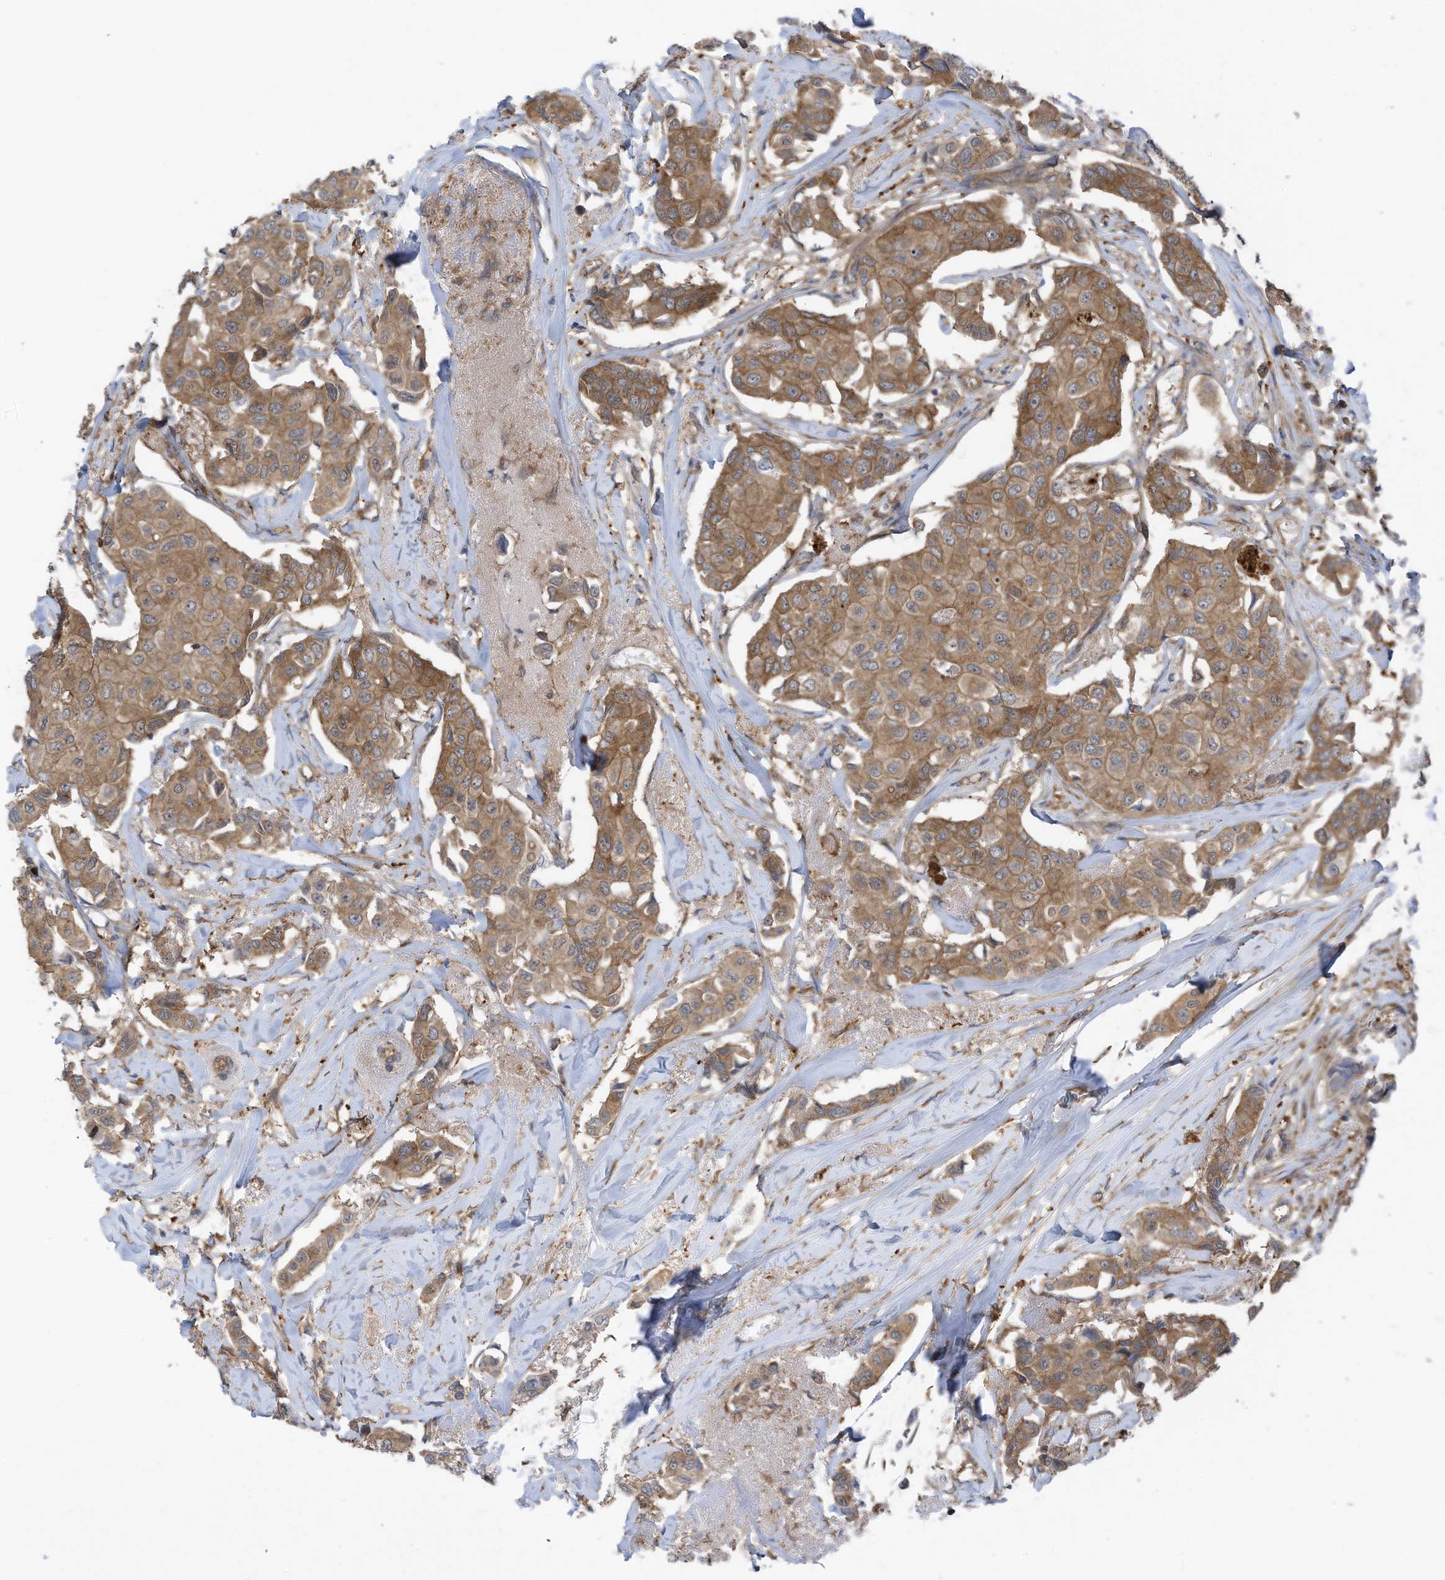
{"staining": {"intensity": "moderate", "quantity": ">75%", "location": "cytoplasmic/membranous"}, "tissue": "breast cancer", "cell_type": "Tumor cells", "image_type": "cancer", "snomed": [{"axis": "morphology", "description": "Duct carcinoma"}, {"axis": "topography", "description": "Breast"}], "caption": "This photomicrograph shows immunohistochemistry staining of human breast cancer, with medium moderate cytoplasmic/membranous expression in about >75% of tumor cells.", "gene": "REPS1", "patient": {"sex": "female", "age": 80}}